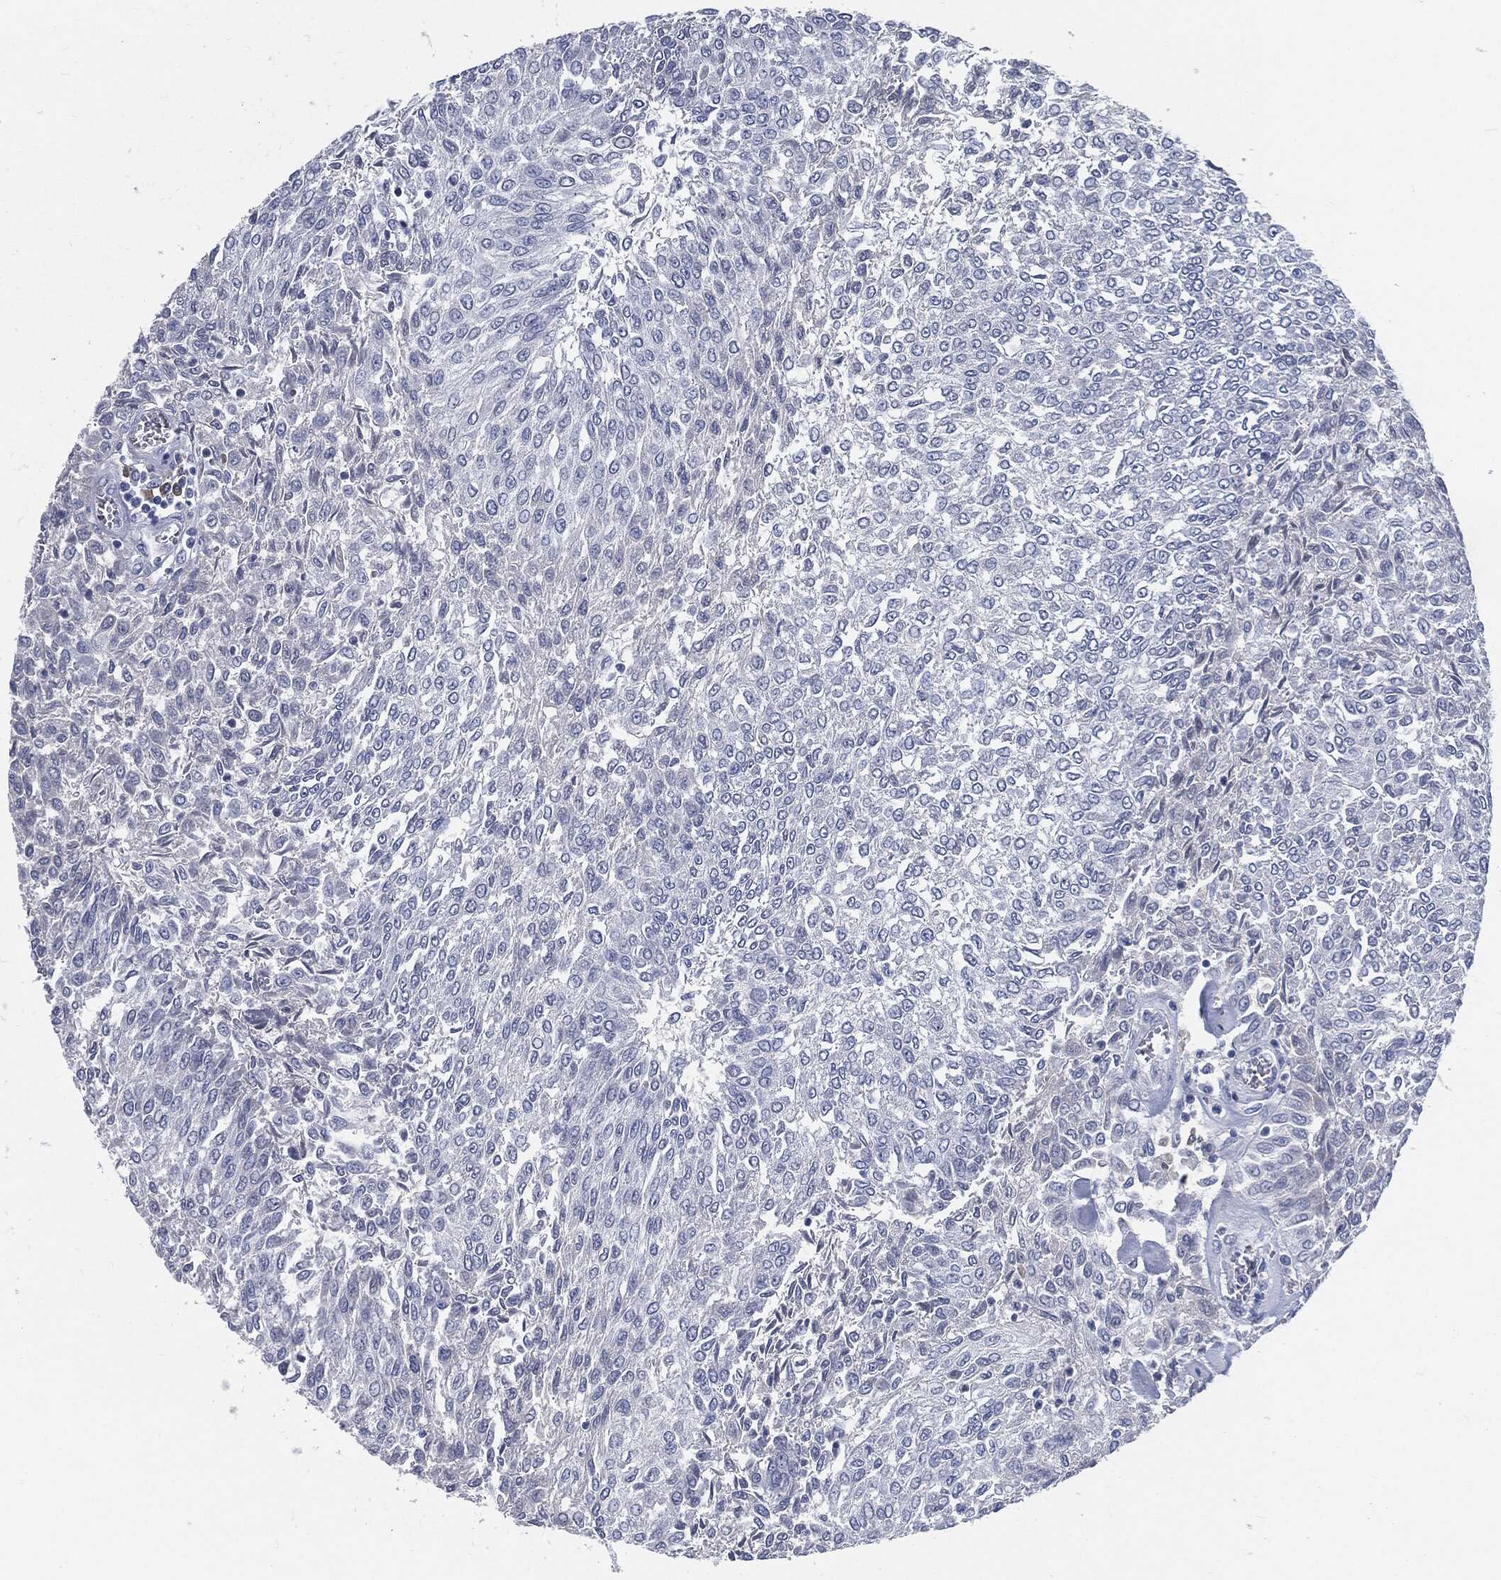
{"staining": {"intensity": "negative", "quantity": "none", "location": "none"}, "tissue": "urothelial cancer", "cell_type": "Tumor cells", "image_type": "cancer", "snomed": [{"axis": "morphology", "description": "Urothelial carcinoma, Low grade"}, {"axis": "topography", "description": "Urinary bladder"}], "caption": "The micrograph exhibits no significant expression in tumor cells of urothelial cancer. (Stains: DAB IHC with hematoxylin counter stain, Microscopy: brightfield microscopy at high magnification).", "gene": "MST1", "patient": {"sex": "male", "age": 78}}